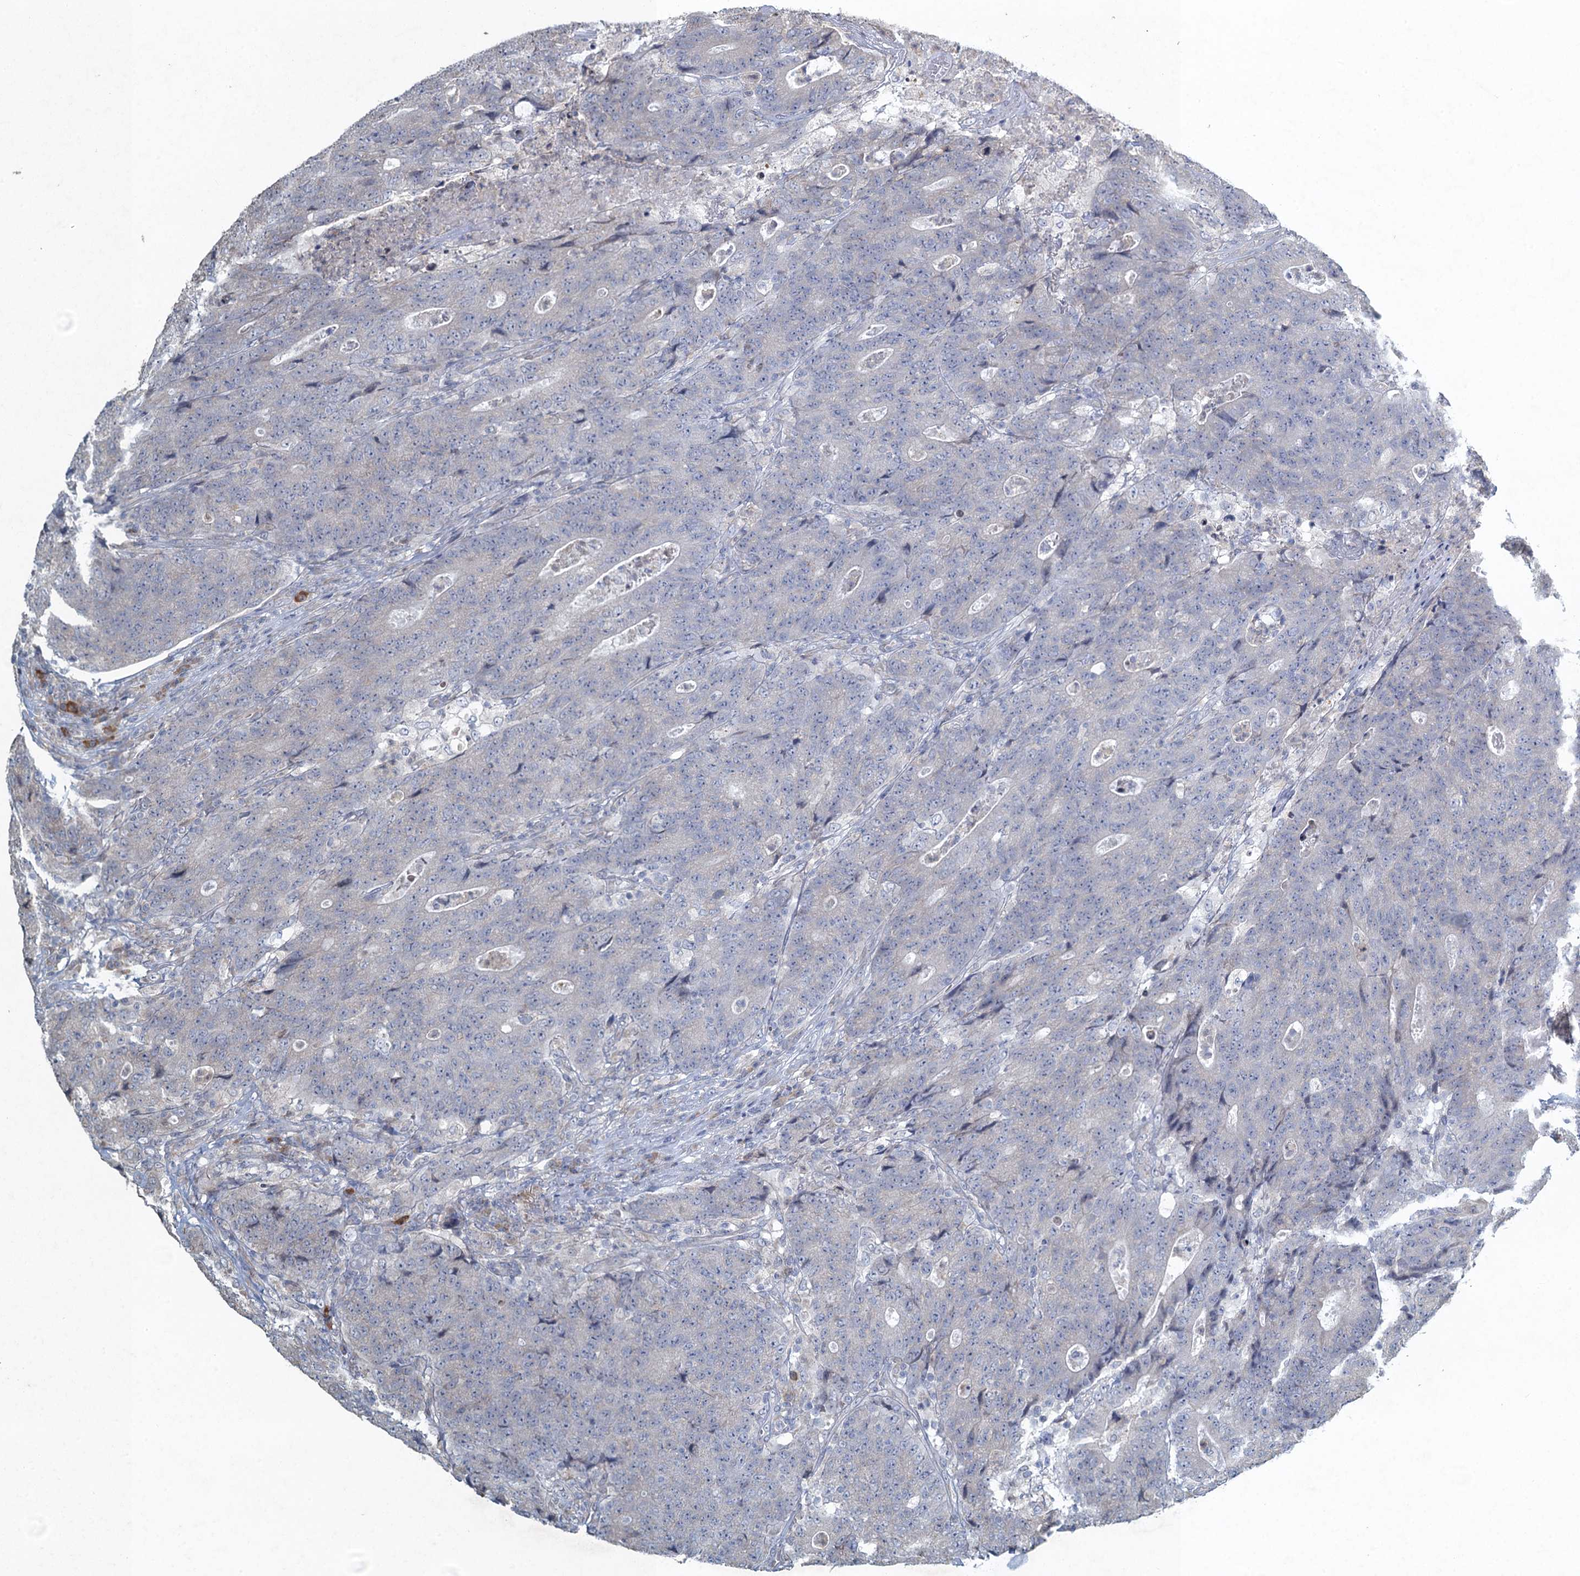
{"staining": {"intensity": "negative", "quantity": "none", "location": "none"}, "tissue": "colorectal cancer", "cell_type": "Tumor cells", "image_type": "cancer", "snomed": [{"axis": "morphology", "description": "Adenocarcinoma, NOS"}, {"axis": "topography", "description": "Colon"}], "caption": "DAB immunohistochemical staining of colorectal cancer (adenocarcinoma) reveals no significant expression in tumor cells.", "gene": "TEX35", "patient": {"sex": "female", "age": 75}}